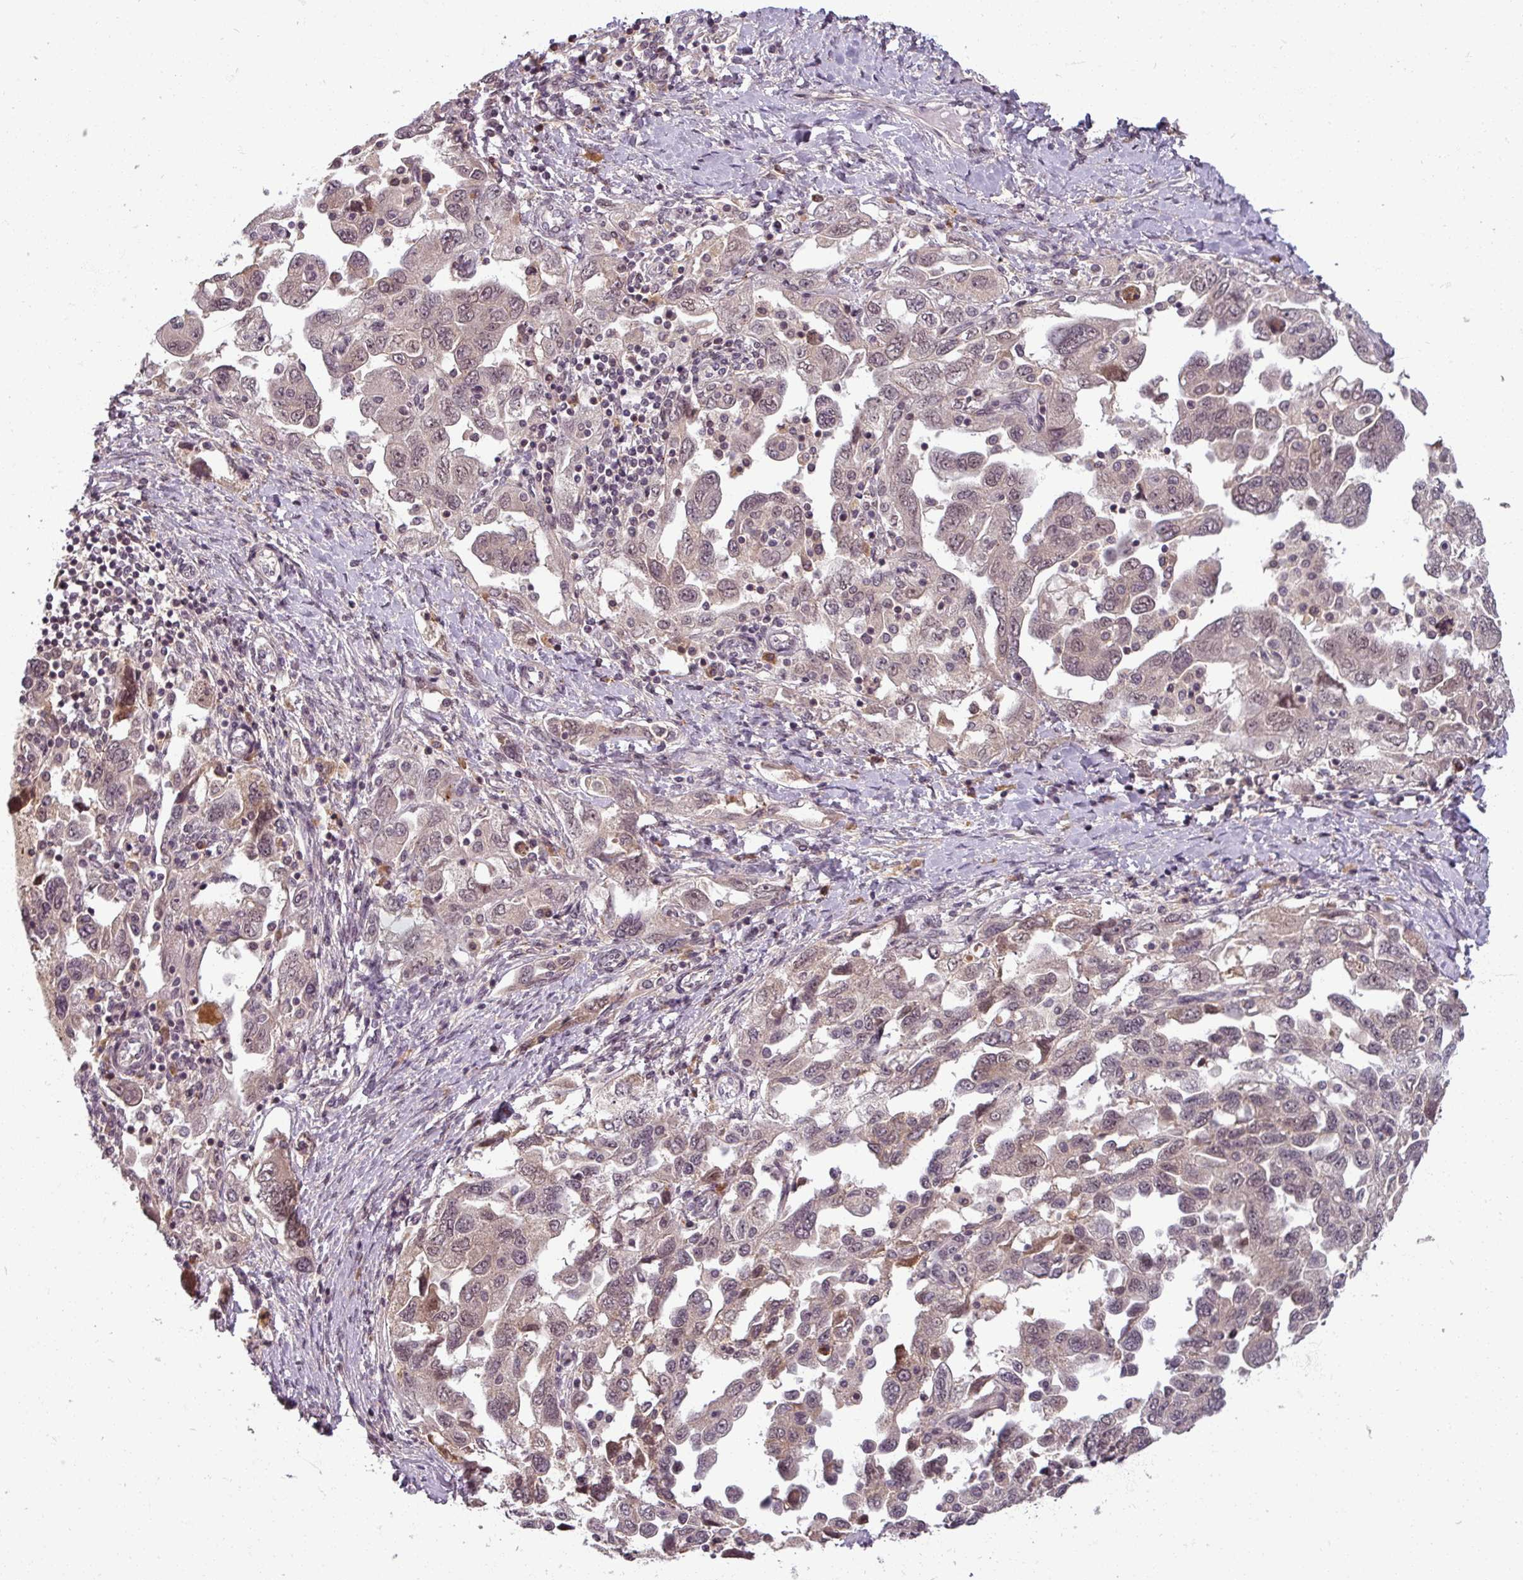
{"staining": {"intensity": "weak", "quantity": "25%-75%", "location": "nuclear"}, "tissue": "ovarian cancer", "cell_type": "Tumor cells", "image_type": "cancer", "snomed": [{"axis": "morphology", "description": "Carcinoma, NOS"}, {"axis": "morphology", "description": "Cystadenocarcinoma, serous, NOS"}, {"axis": "topography", "description": "Ovary"}], "caption": "IHC of human ovarian cancer demonstrates low levels of weak nuclear expression in about 25%-75% of tumor cells. The protein is shown in brown color, while the nuclei are stained blue.", "gene": "POLR2G", "patient": {"sex": "female", "age": 69}}